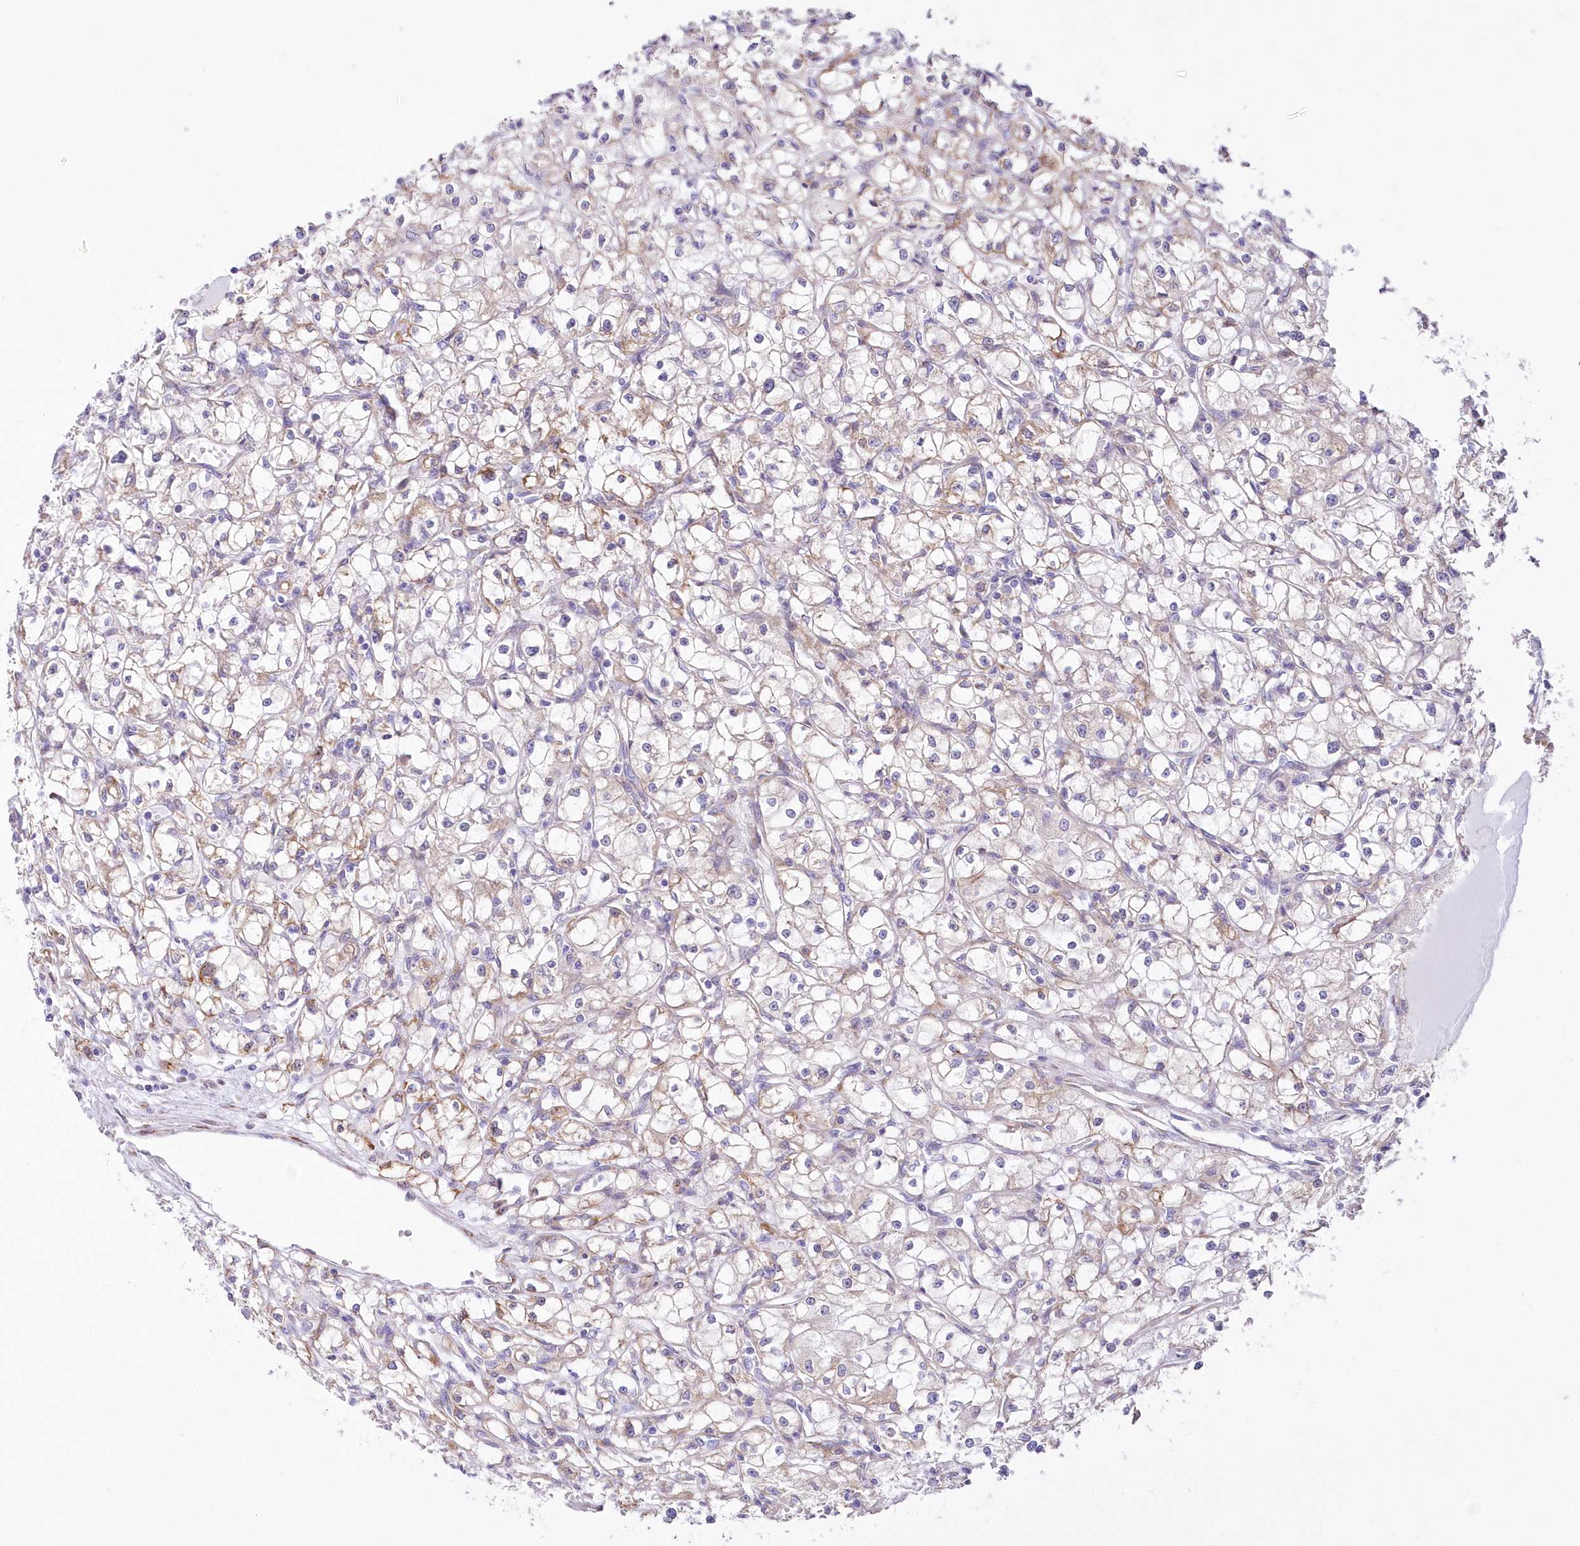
{"staining": {"intensity": "weak", "quantity": "<25%", "location": "cytoplasmic/membranous"}, "tissue": "renal cancer", "cell_type": "Tumor cells", "image_type": "cancer", "snomed": [{"axis": "morphology", "description": "Adenocarcinoma, NOS"}, {"axis": "topography", "description": "Kidney"}], "caption": "Immunohistochemical staining of renal adenocarcinoma exhibits no significant staining in tumor cells. (DAB (3,3'-diaminobenzidine) immunohistochemistry (IHC), high magnification).", "gene": "YTHDC2", "patient": {"sex": "male", "age": 56}}